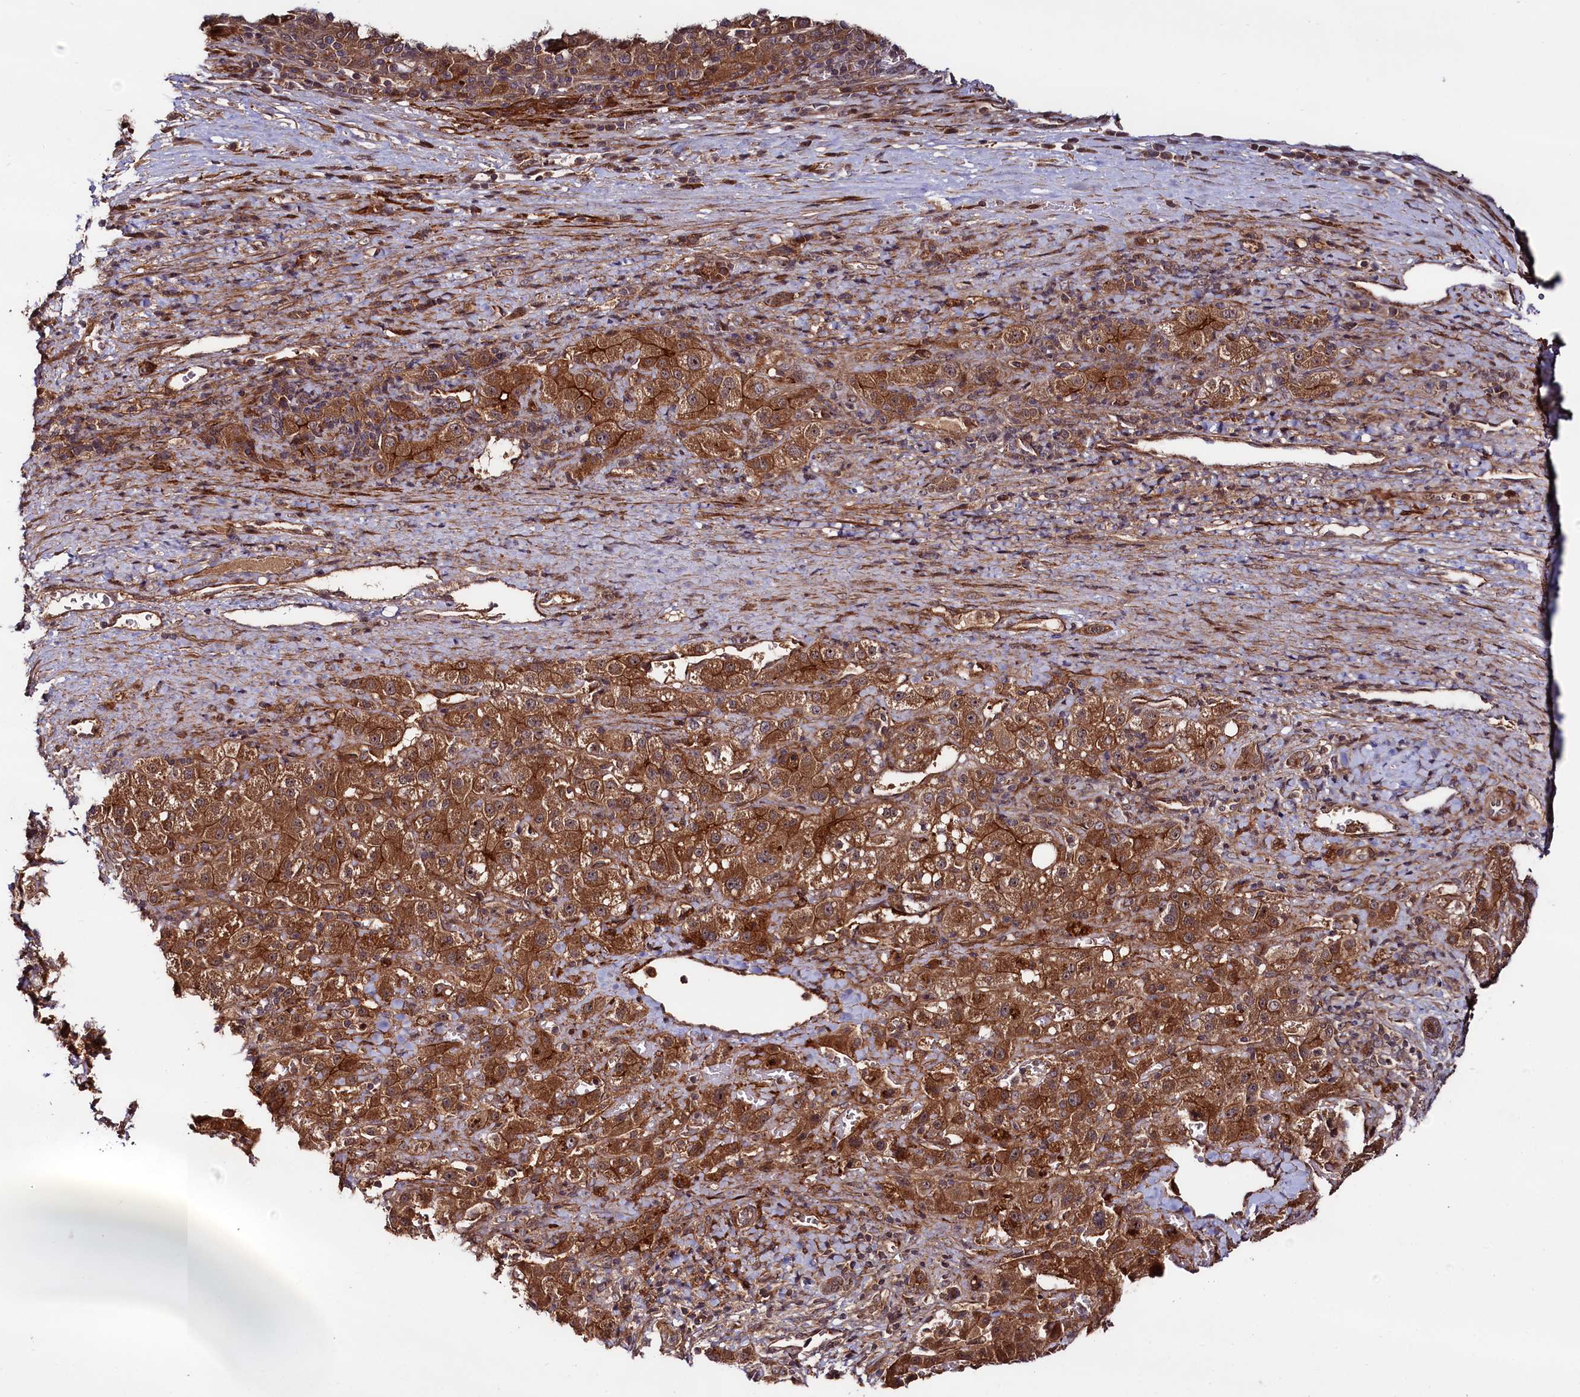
{"staining": {"intensity": "strong", "quantity": ">75%", "location": "cytoplasmic/membranous"}, "tissue": "liver cancer", "cell_type": "Tumor cells", "image_type": "cancer", "snomed": [{"axis": "morphology", "description": "Carcinoma, Hepatocellular, NOS"}, {"axis": "topography", "description": "Liver"}], "caption": "The micrograph displays immunohistochemical staining of liver hepatocellular carcinoma. There is strong cytoplasmic/membranous positivity is present in approximately >75% of tumor cells. (DAB = brown stain, brightfield microscopy at high magnification).", "gene": "NEDD1", "patient": {"sex": "female", "age": 58}}